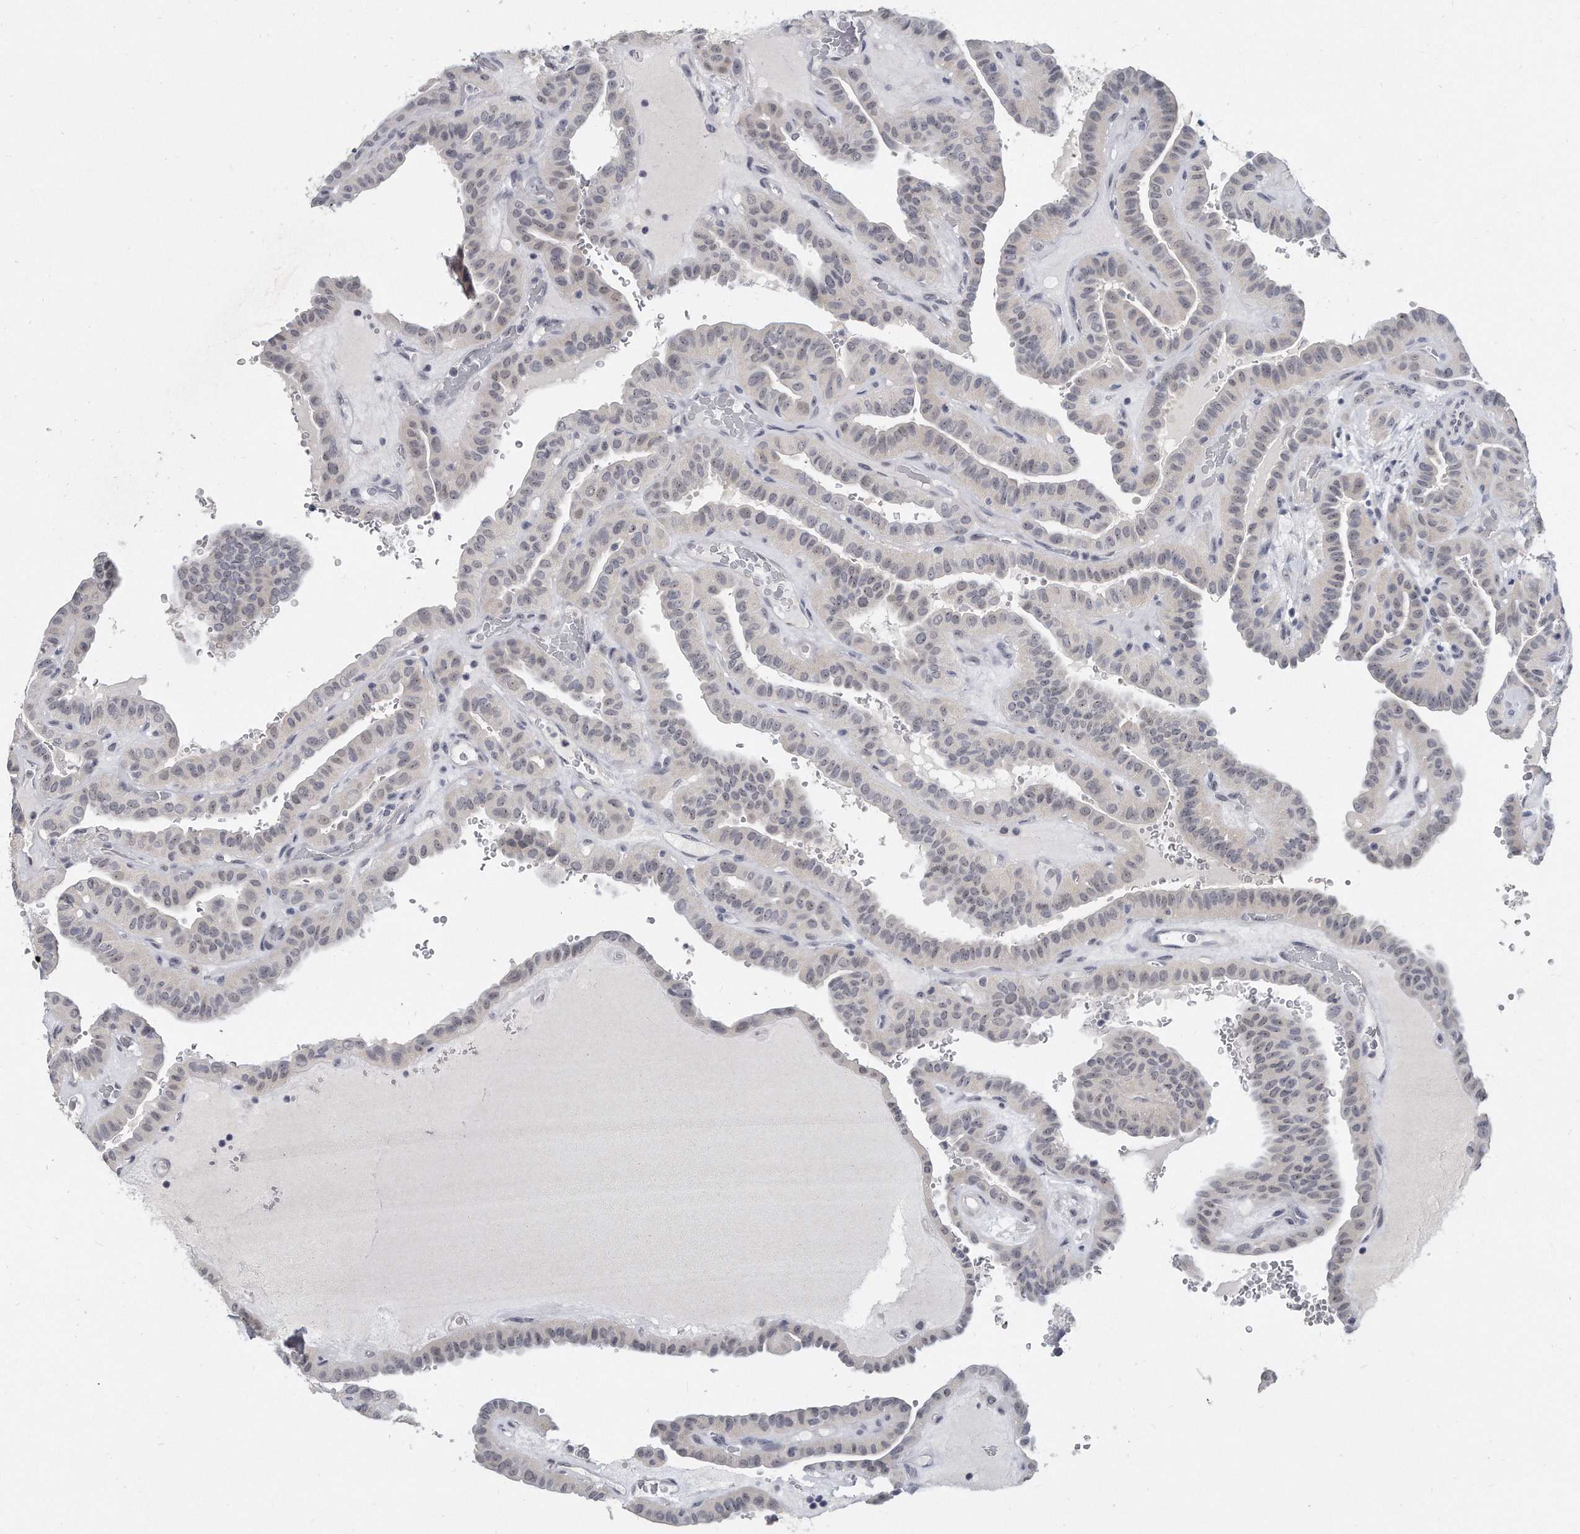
{"staining": {"intensity": "negative", "quantity": "none", "location": "none"}, "tissue": "thyroid cancer", "cell_type": "Tumor cells", "image_type": "cancer", "snomed": [{"axis": "morphology", "description": "Papillary adenocarcinoma, NOS"}, {"axis": "topography", "description": "Thyroid gland"}], "caption": "This is an immunohistochemistry image of human thyroid cancer (papillary adenocarcinoma). There is no expression in tumor cells.", "gene": "TFCP2L1", "patient": {"sex": "male", "age": 77}}